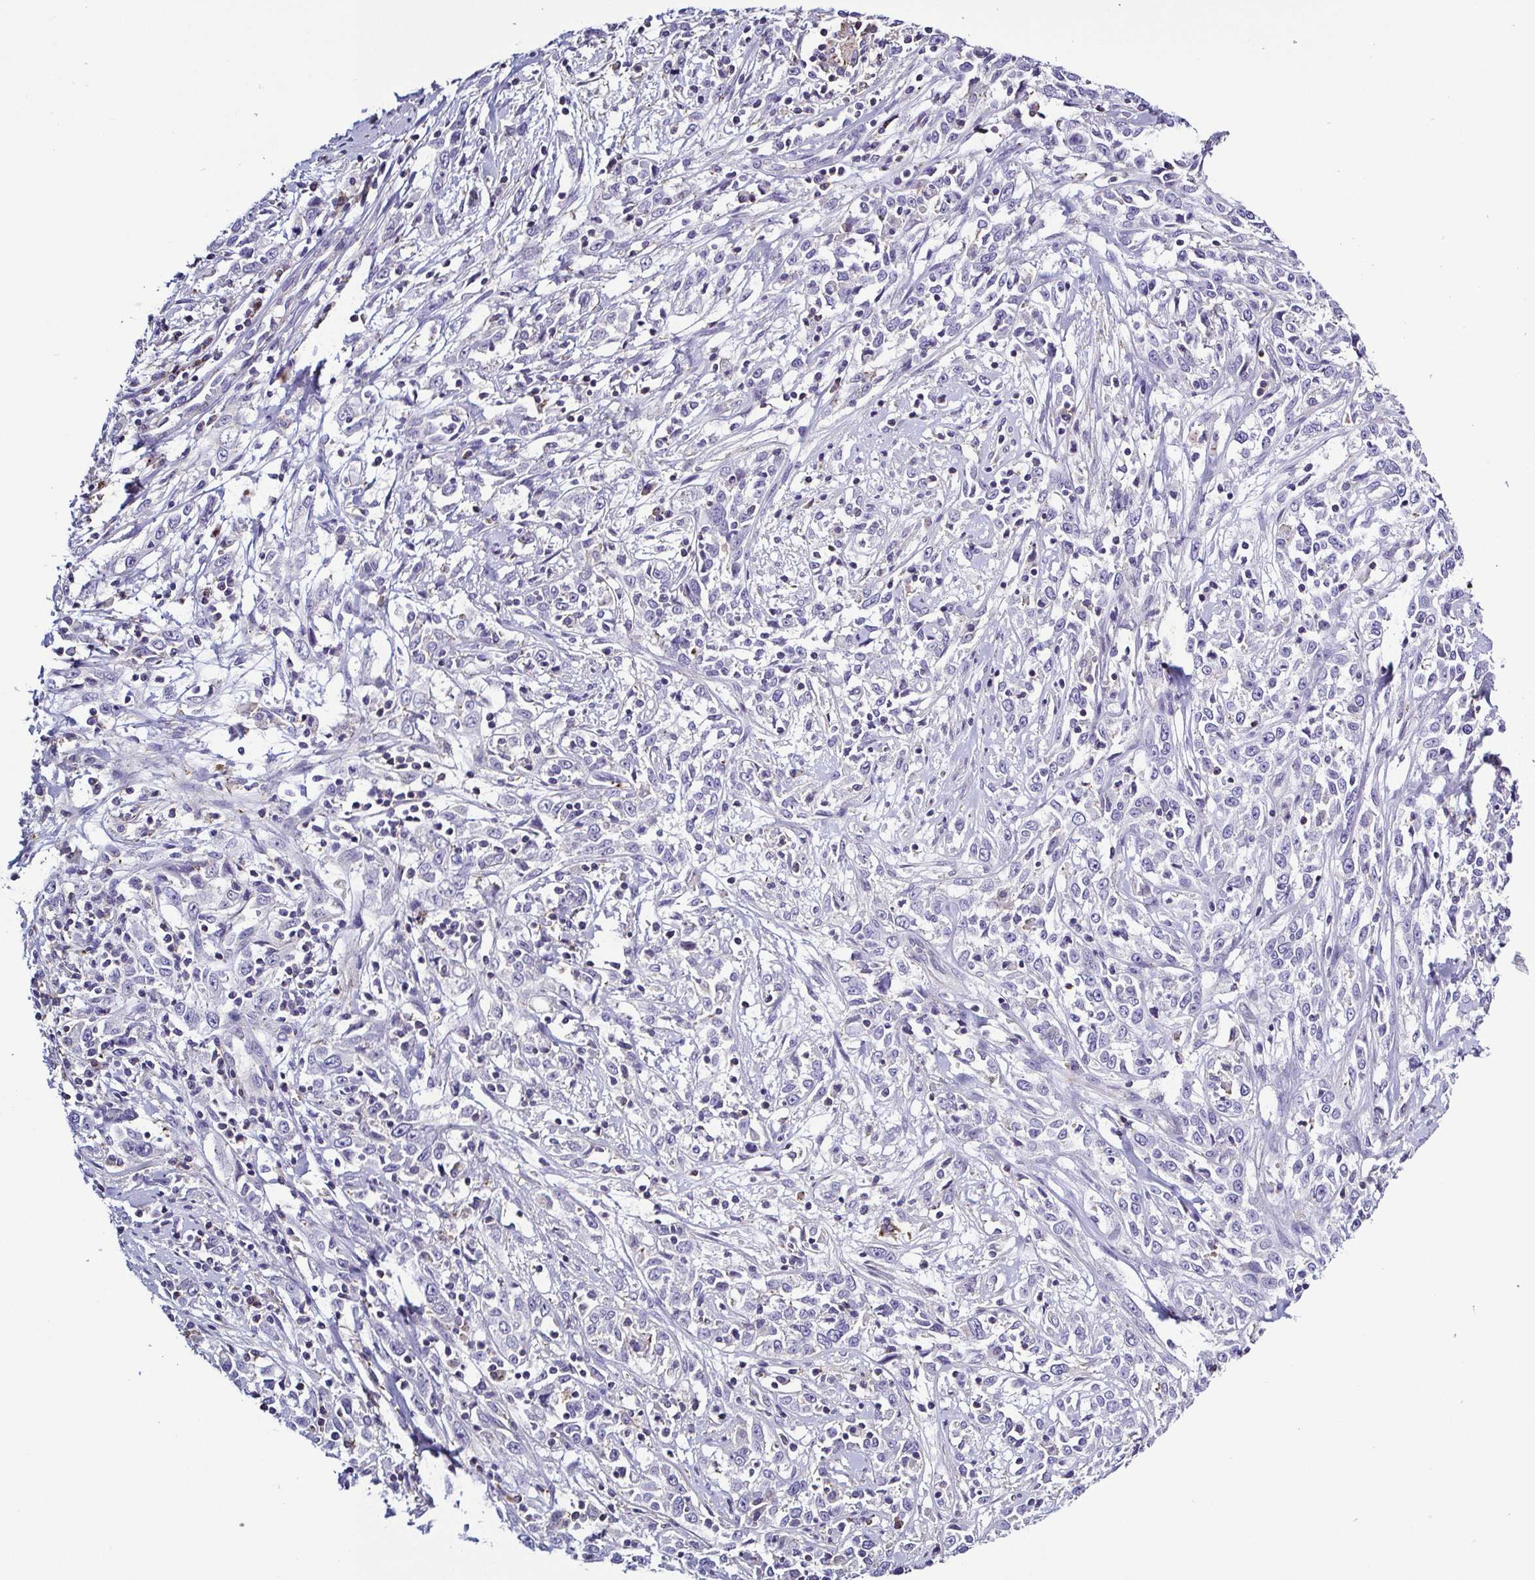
{"staining": {"intensity": "negative", "quantity": "none", "location": "none"}, "tissue": "cervical cancer", "cell_type": "Tumor cells", "image_type": "cancer", "snomed": [{"axis": "morphology", "description": "Adenocarcinoma, NOS"}, {"axis": "topography", "description": "Cervix"}], "caption": "The photomicrograph exhibits no significant positivity in tumor cells of adenocarcinoma (cervical).", "gene": "TNNT2", "patient": {"sex": "female", "age": 40}}